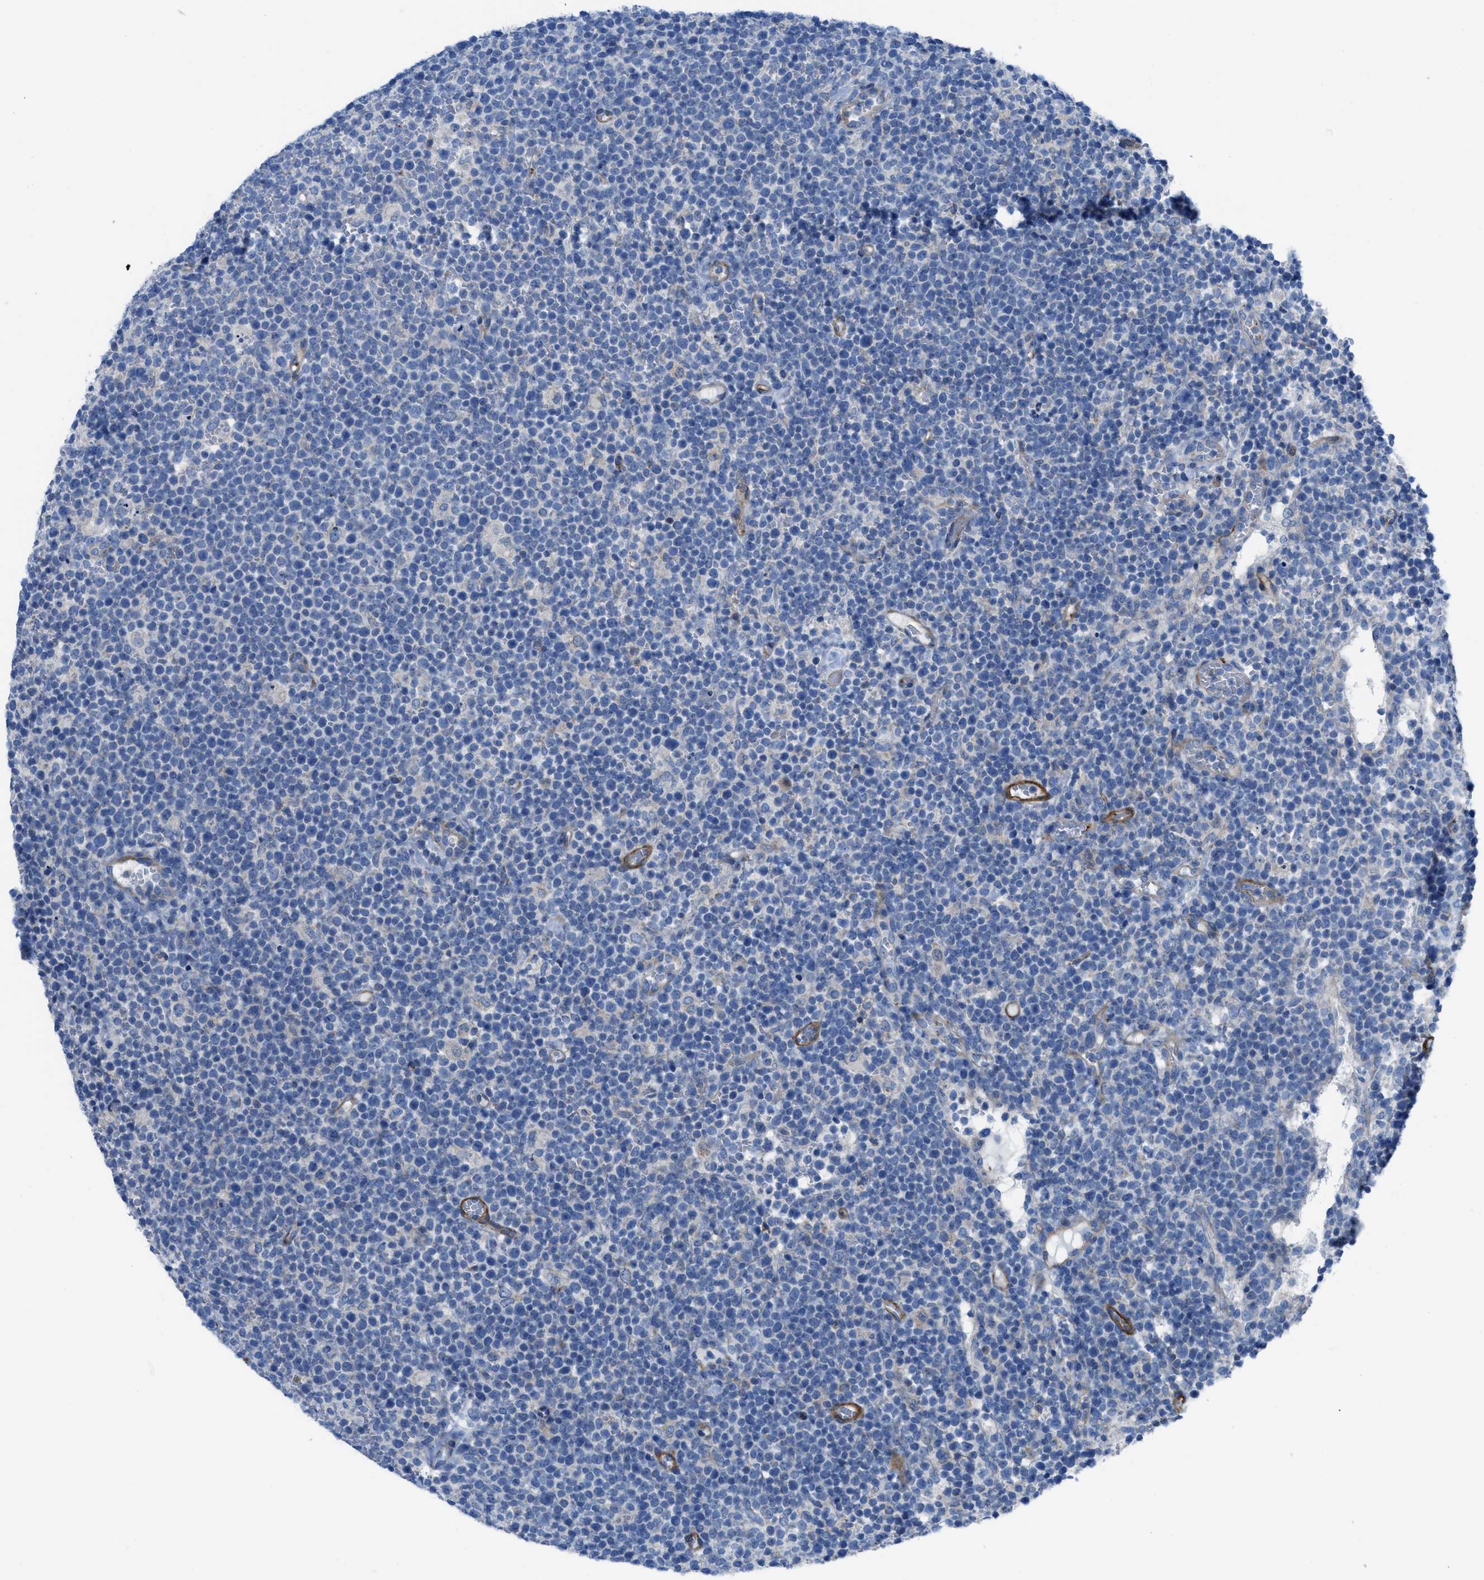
{"staining": {"intensity": "negative", "quantity": "none", "location": "none"}, "tissue": "lymphoma", "cell_type": "Tumor cells", "image_type": "cancer", "snomed": [{"axis": "morphology", "description": "Malignant lymphoma, non-Hodgkin's type, High grade"}, {"axis": "topography", "description": "Lymph node"}], "caption": "DAB immunohistochemical staining of human malignant lymphoma, non-Hodgkin's type (high-grade) demonstrates no significant expression in tumor cells.", "gene": "KCNH7", "patient": {"sex": "male", "age": 61}}